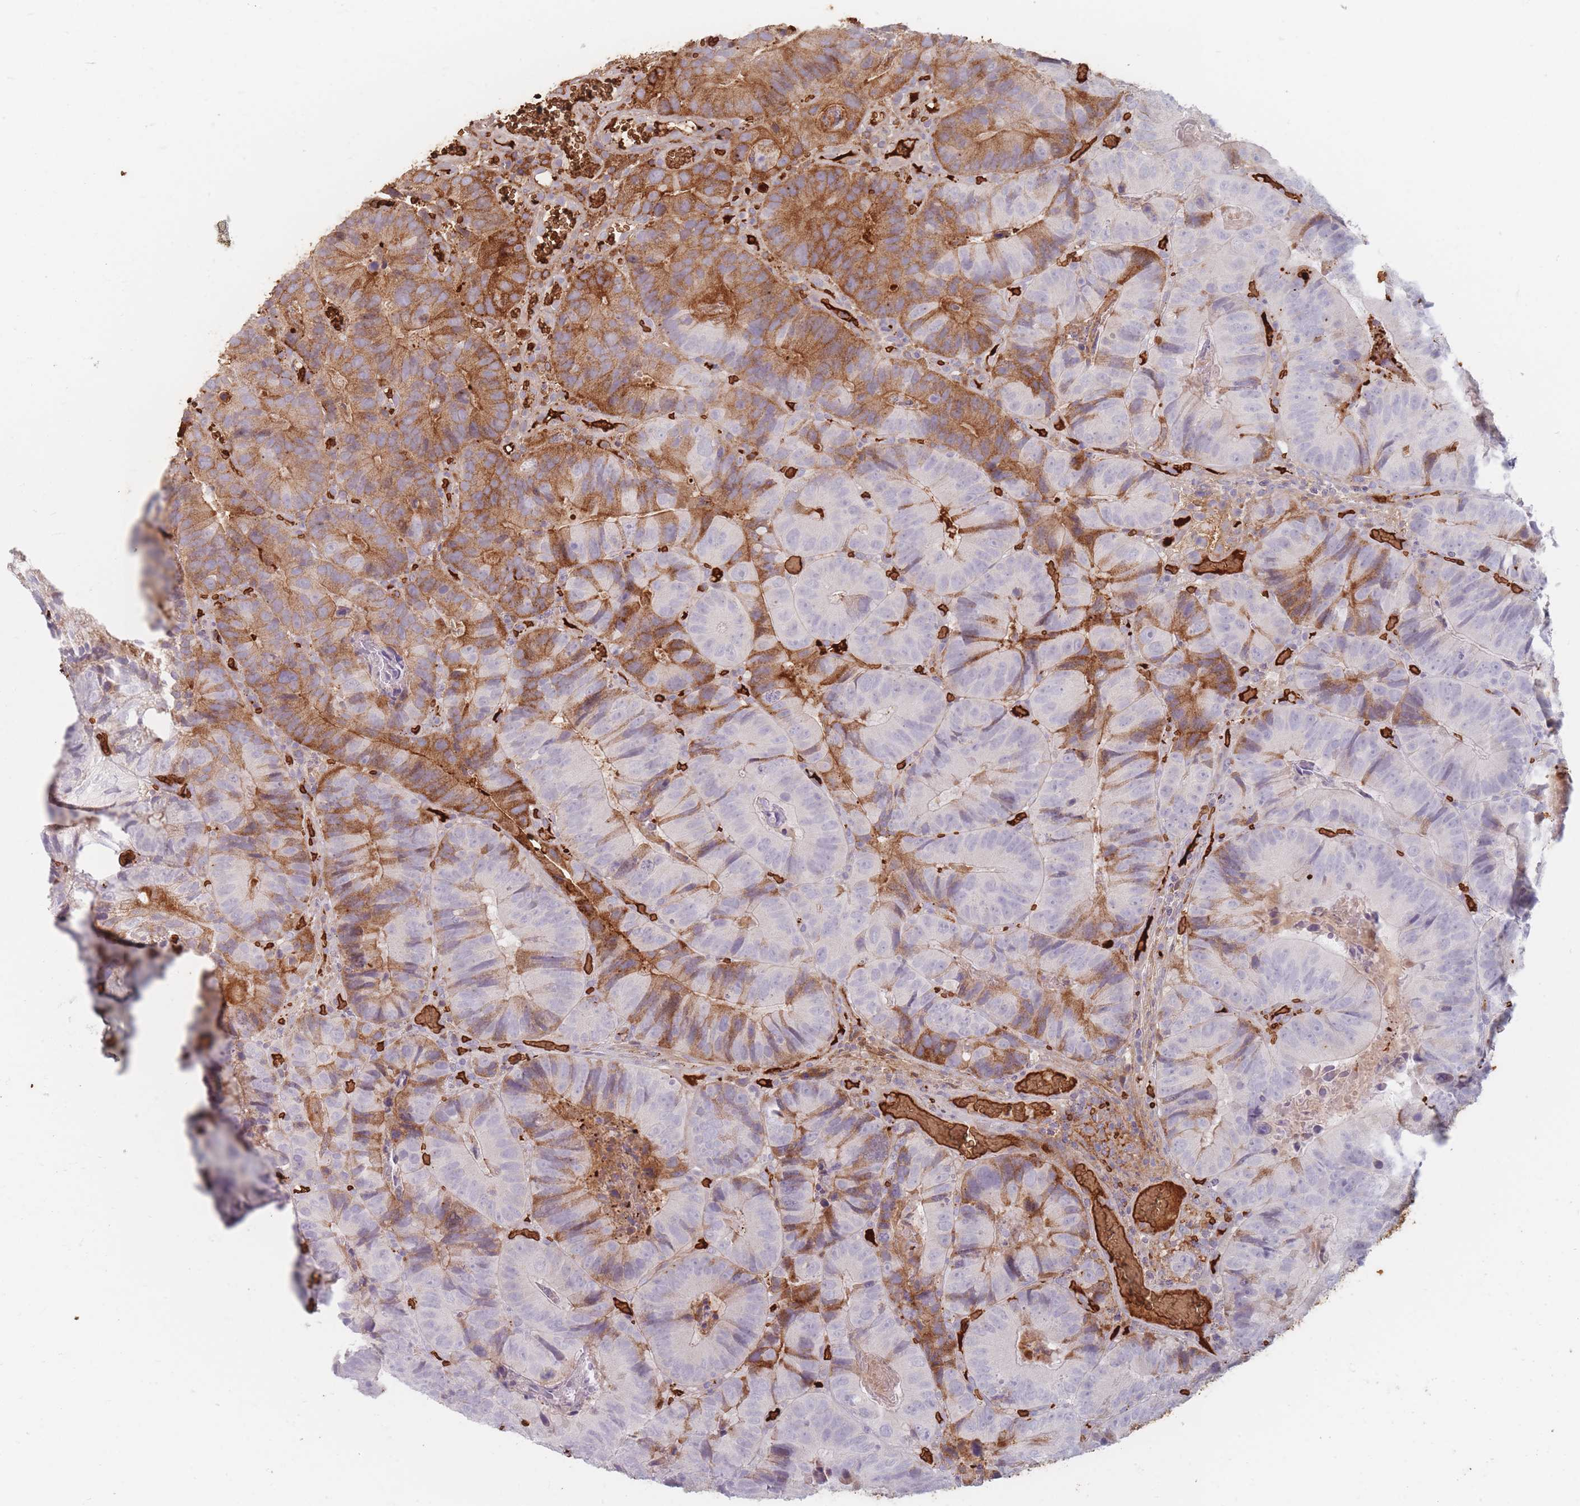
{"staining": {"intensity": "strong", "quantity": "<25%", "location": "cytoplasmic/membranous"}, "tissue": "colorectal cancer", "cell_type": "Tumor cells", "image_type": "cancer", "snomed": [{"axis": "morphology", "description": "Adenocarcinoma, NOS"}, {"axis": "topography", "description": "Colon"}], "caption": "Colorectal adenocarcinoma stained with a protein marker demonstrates strong staining in tumor cells.", "gene": "SLC2A6", "patient": {"sex": "female", "age": 86}}